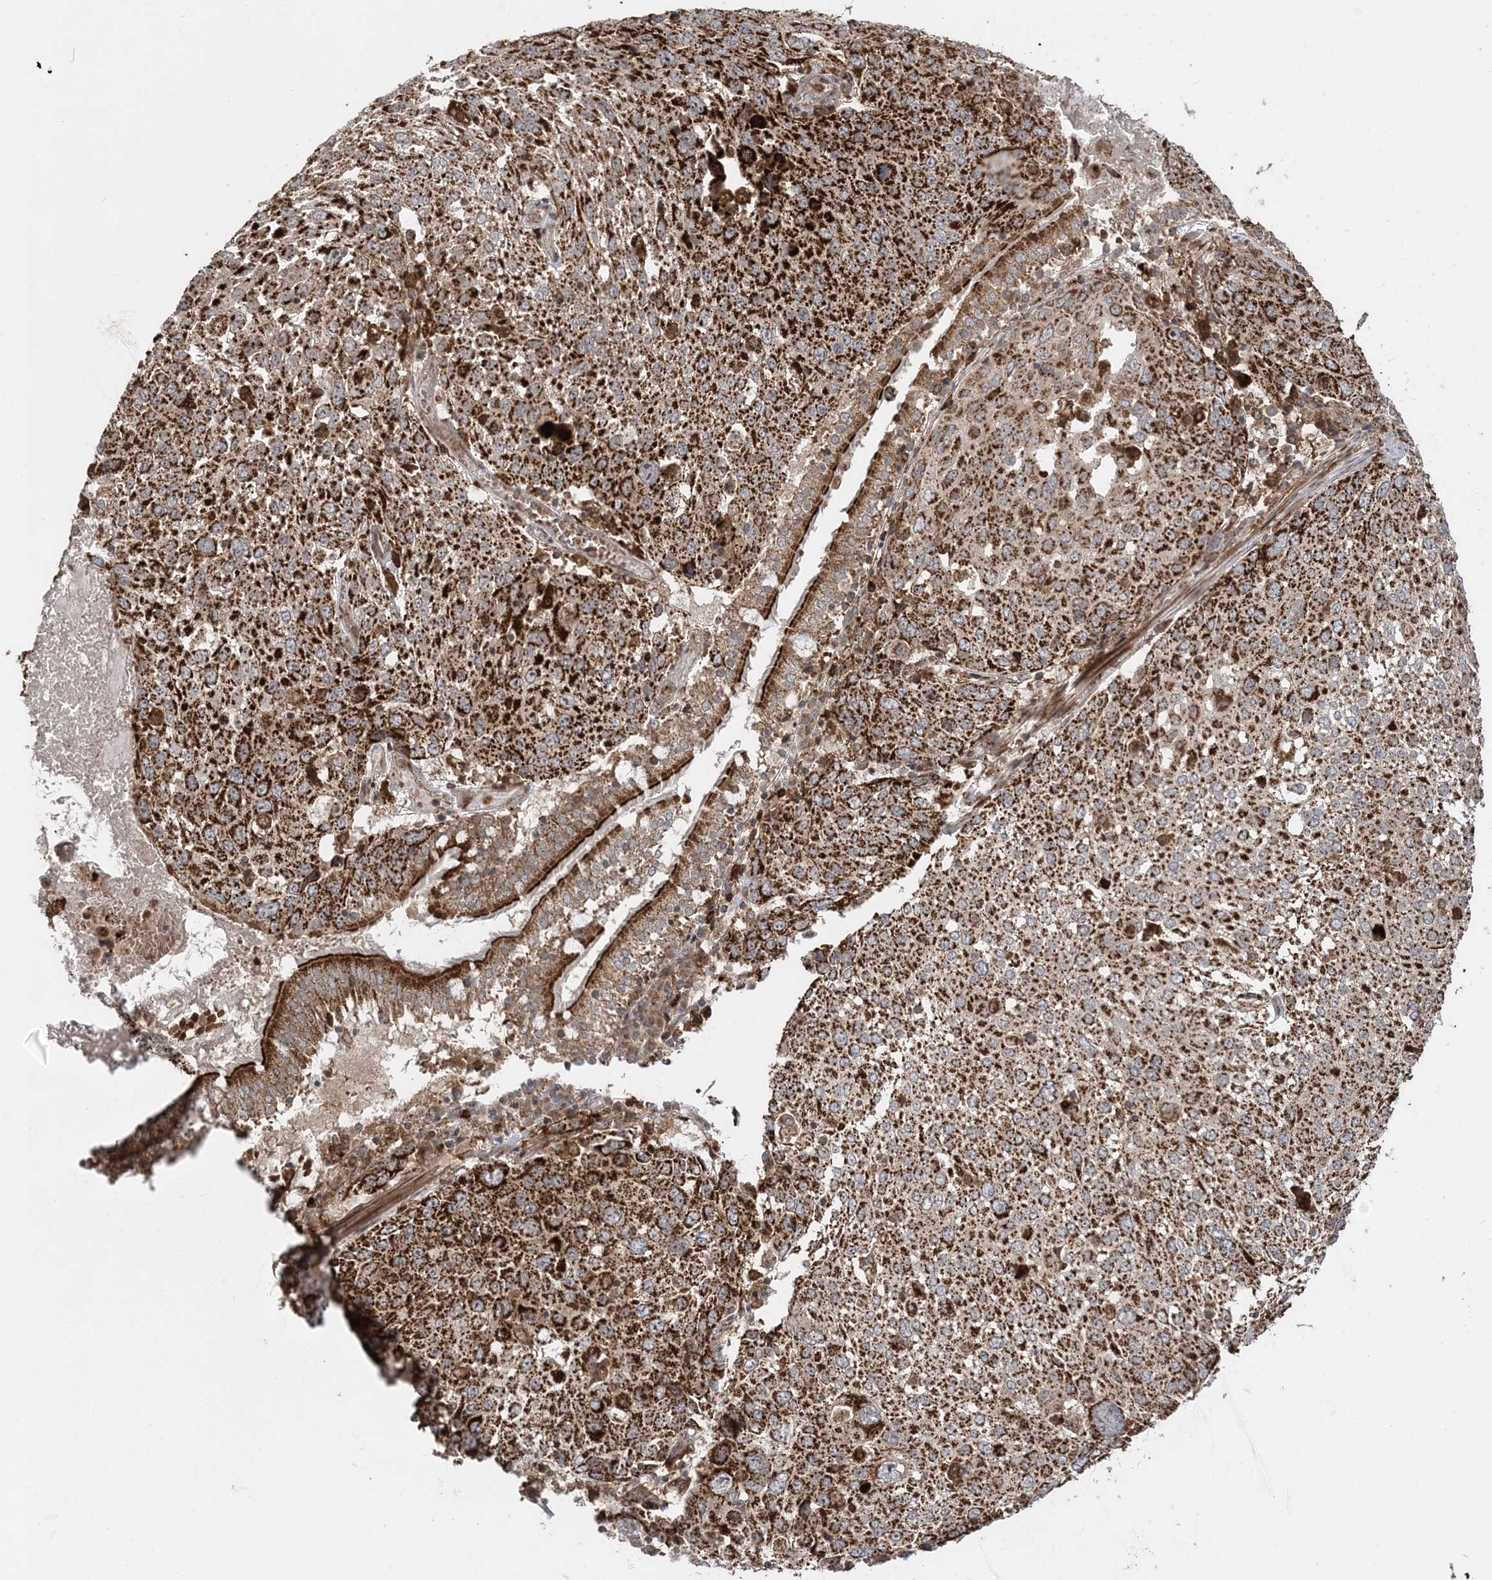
{"staining": {"intensity": "strong", "quantity": ">75%", "location": "cytoplasmic/membranous"}, "tissue": "lung cancer", "cell_type": "Tumor cells", "image_type": "cancer", "snomed": [{"axis": "morphology", "description": "Squamous cell carcinoma, NOS"}, {"axis": "topography", "description": "Lung"}], "caption": "Squamous cell carcinoma (lung) stained with IHC demonstrates strong cytoplasmic/membranous staining in approximately >75% of tumor cells.", "gene": "LRPPRC", "patient": {"sex": "male", "age": 65}}